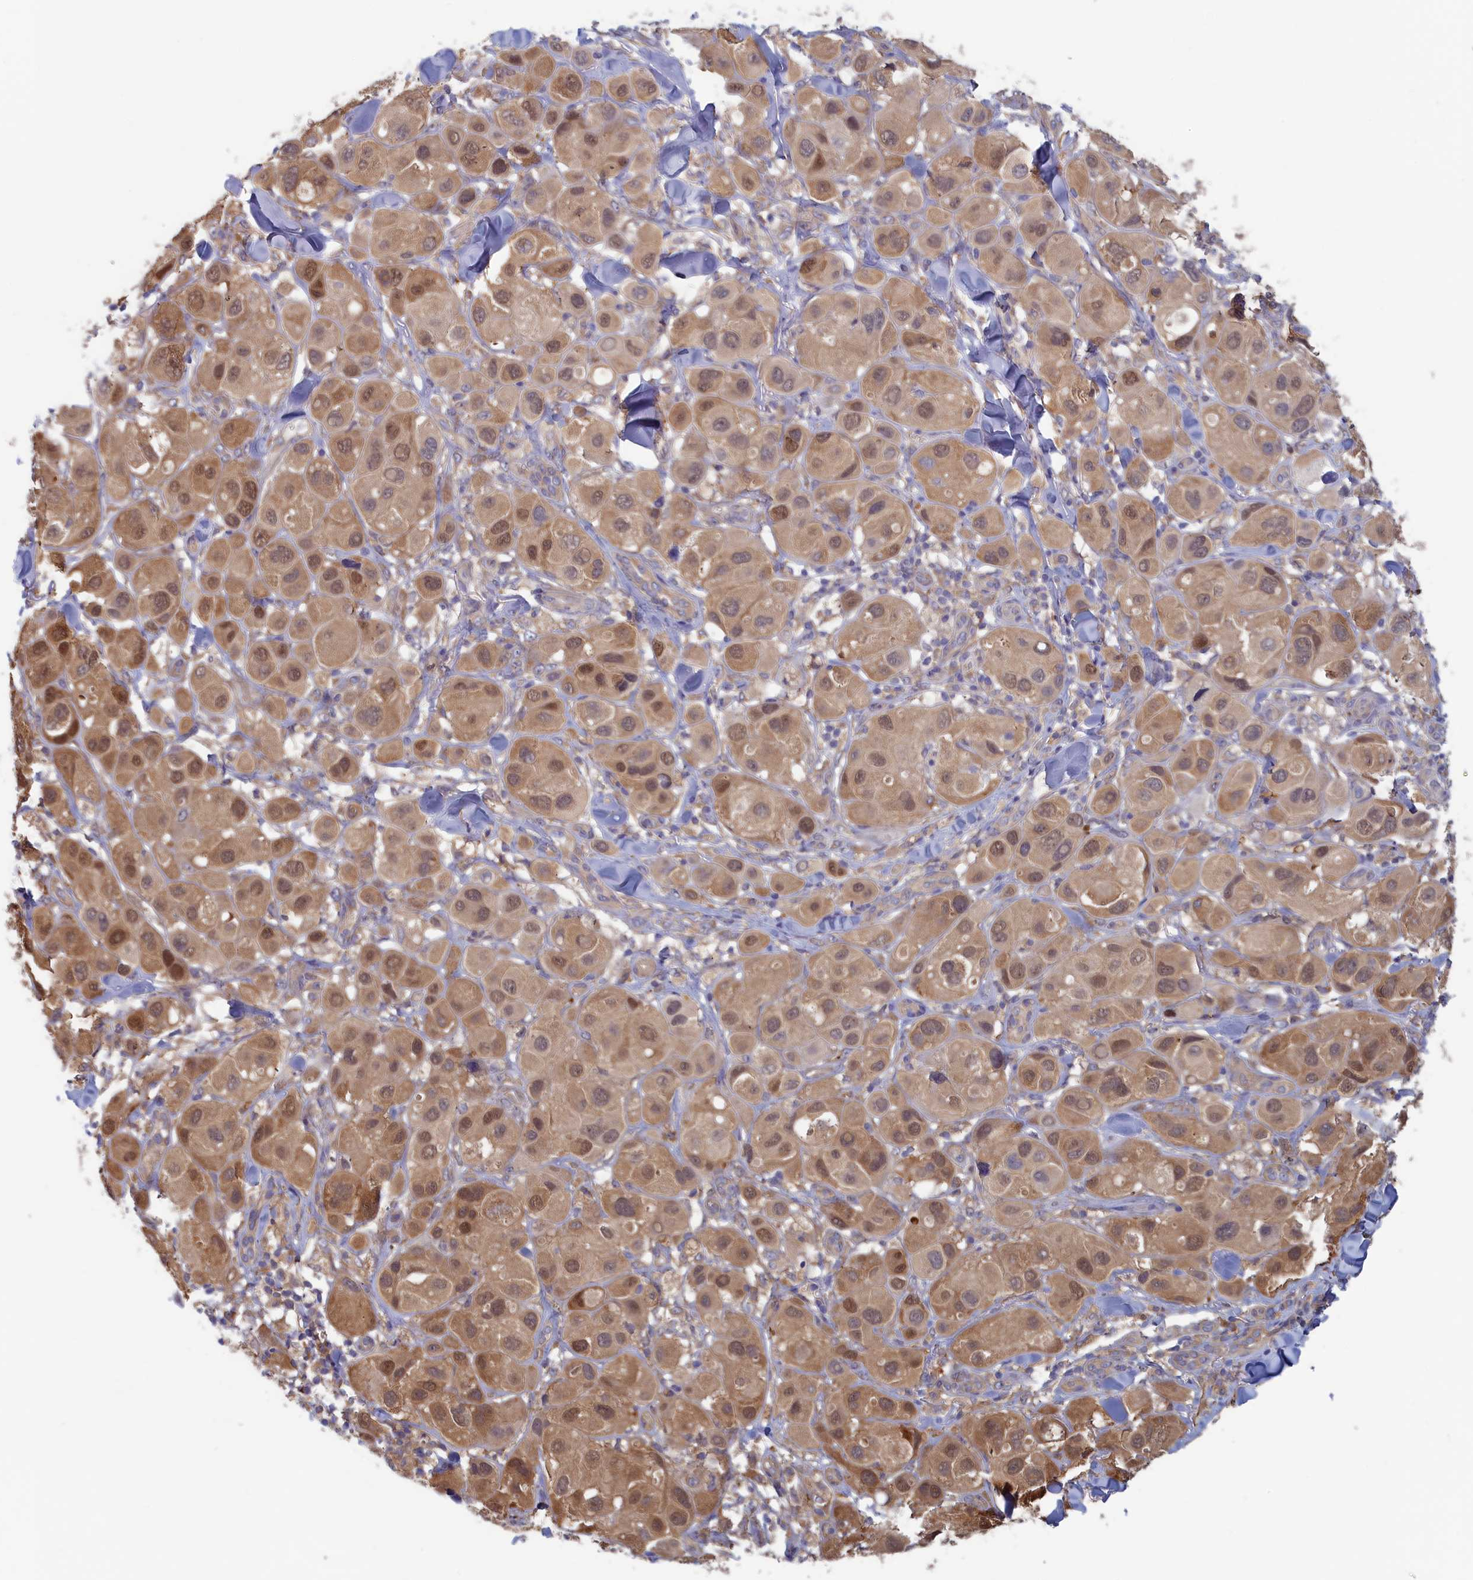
{"staining": {"intensity": "moderate", "quantity": ">75%", "location": "cytoplasmic/membranous,nuclear"}, "tissue": "melanoma", "cell_type": "Tumor cells", "image_type": "cancer", "snomed": [{"axis": "morphology", "description": "Malignant melanoma, Metastatic site"}, {"axis": "topography", "description": "Skin"}], "caption": "Tumor cells display medium levels of moderate cytoplasmic/membranous and nuclear positivity in about >75% of cells in melanoma. The protein of interest is shown in brown color, while the nuclei are stained blue.", "gene": "SYNDIG1L", "patient": {"sex": "male", "age": 41}}